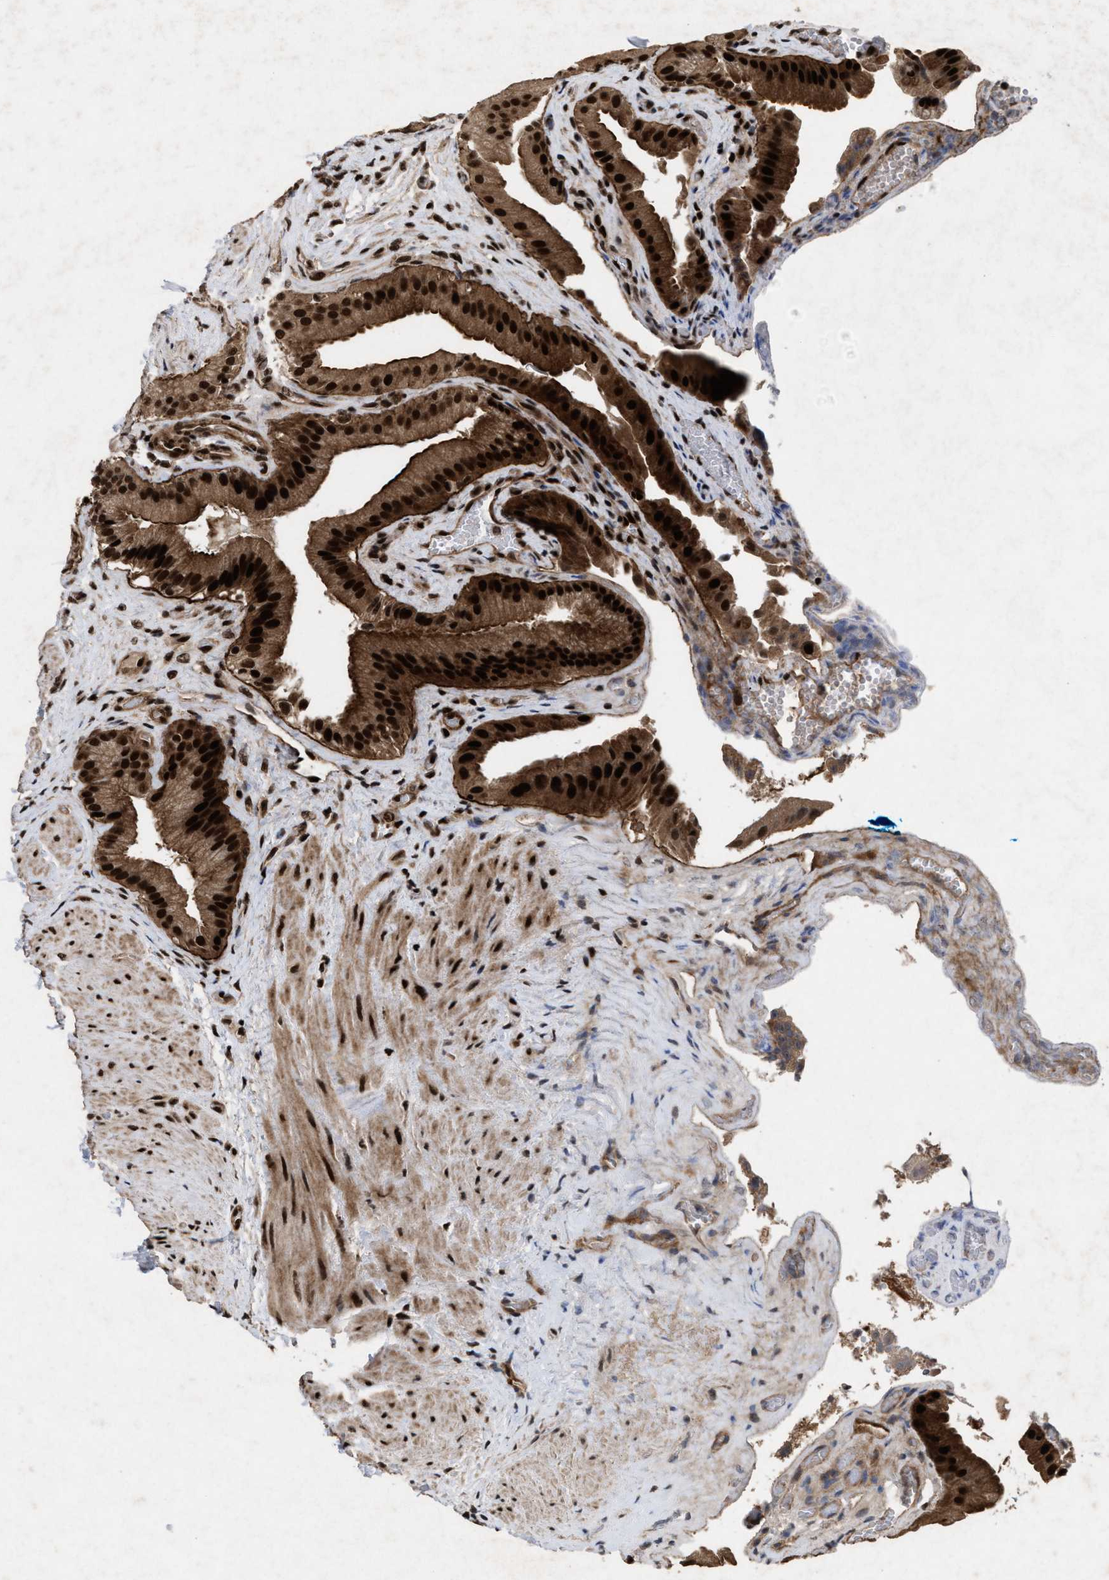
{"staining": {"intensity": "strong", "quantity": ">75%", "location": "cytoplasmic/membranous,nuclear"}, "tissue": "gallbladder", "cell_type": "Glandular cells", "image_type": "normal", "snomed": [{"axis": "morphology", "description": "Normal tissue, NOS"}, {"axis": "topography", "description": "Gallbladder"}], "caption": "Immunohistochemical staining of unremarkable gallbladder displays strong cytoplasmic/membranous,nuclear protein positivity in about >75% of glandular cells. (brown staining indicates protein expression, while blue staining denotes nuclei).", "gene": "WIZ", "patient": {"sex": "male", "age": 49}}